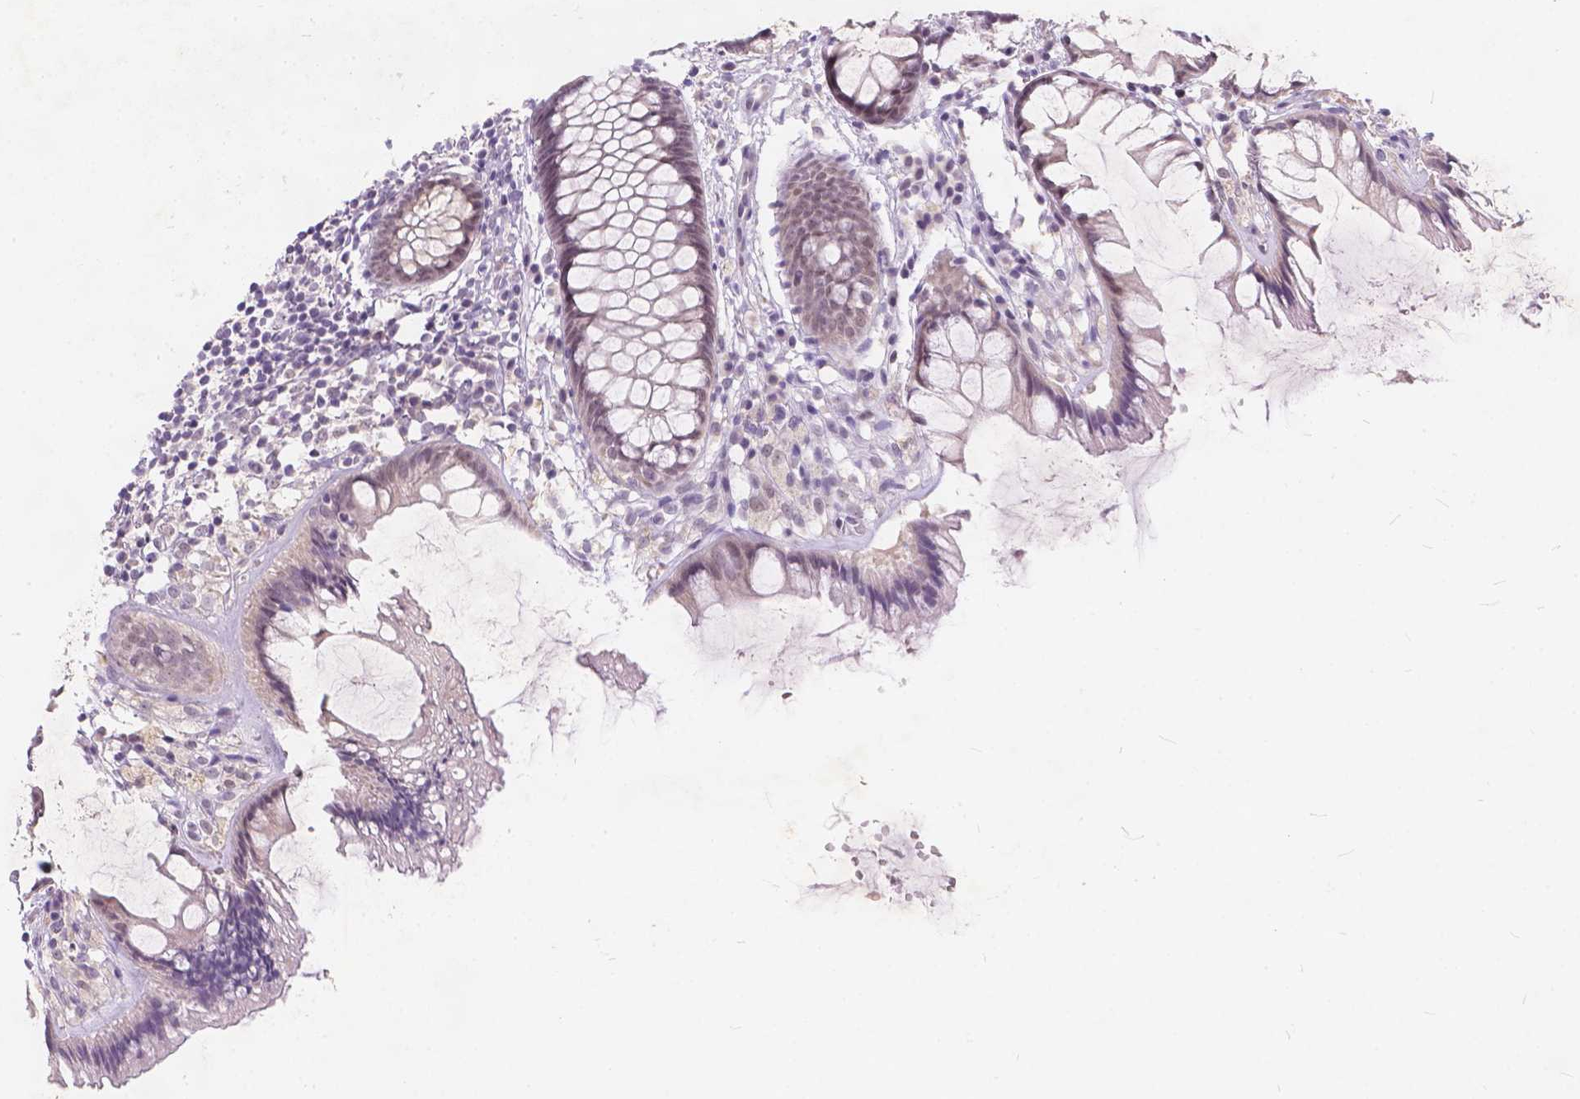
{"staining": {"intensity": "moderate", "quantity": ">75%", "location": "nuclear"}, "tissue": "rectum", "cell_type": "Glandular cells", "image_type": "normal", "snomed": [{"axis": "morphology", "description": "Normal tissue, NOS"}, {"axis": "topography", "description": "Rectum"}], "caption": "Protein expression analysis of benign rectum exhibits moderate nuclear positivity in about >75% of glandular cells. The protein of interest is stained brown, and the nuclei are stained in blue (DAB IHC with brightfield microscopy, high magnification).", "gene": "FAM53A", "patient": {"sex": "female", "age": 62}}